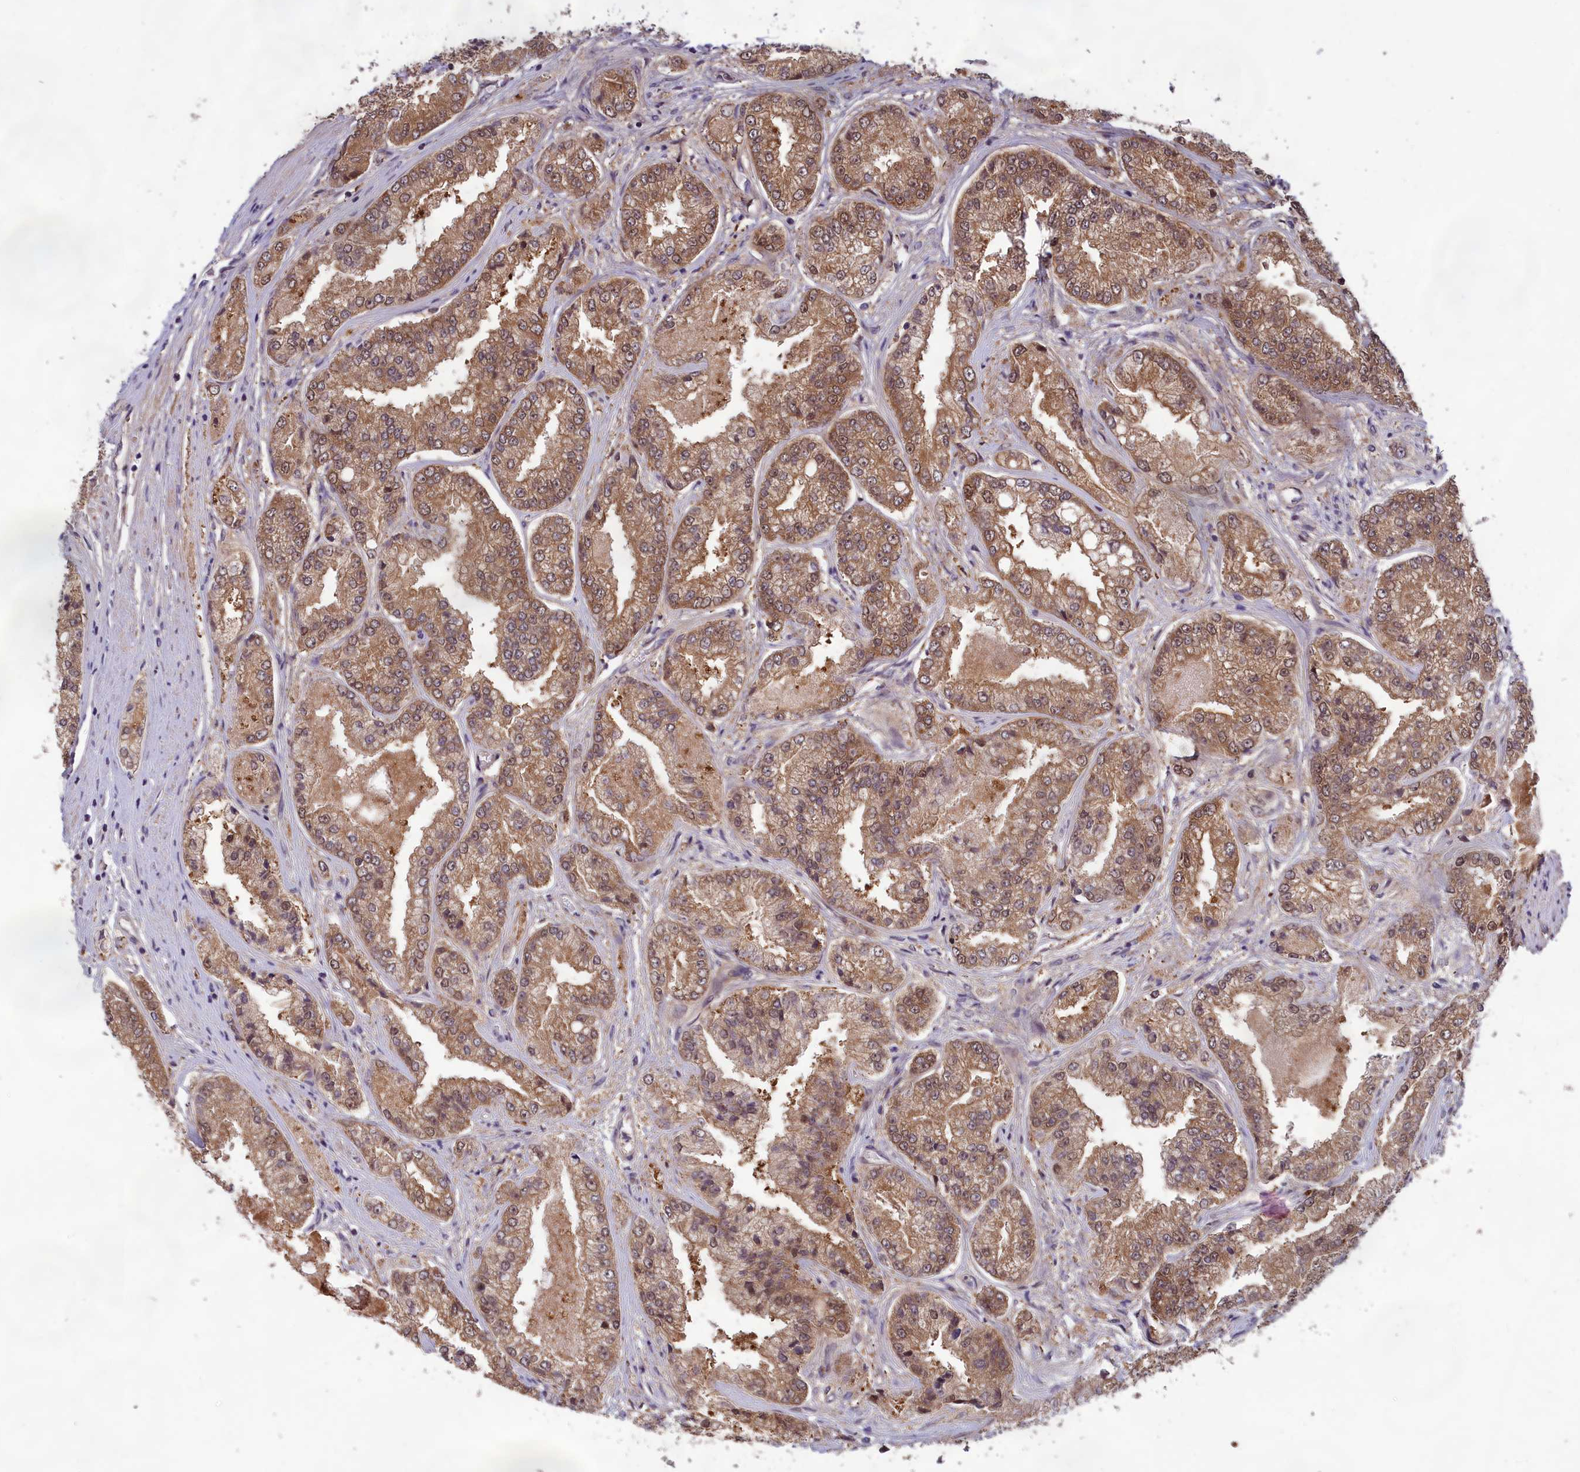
{"staining": {"intensity": "moderate", "quantity": ">75%", "location": "cytoplasmic/membranous"}, "tissue": "prostate cancer", "cell_type": "Tumor cells", "image_type": "cancer", "snomed": [{"axis": "morphology", "description": "Adenocarcinoma, High grade"}, {"axis": "topography", "description": "Prostate"}], "caption": "Immunohistochemistry (IHC) image of neoplastic tissue: prostate high-grade adenocarcinoma stained using immunohistochemistry (IHC) demonstrates medium levels of moderate protein expression localized specifically in the cytoplasmic/membranous of tumor cells, appearing as a cytoplasmic/membranous brown color.", "gene": "CCDC15", "patient": {"sex": "male", "age": 71}}